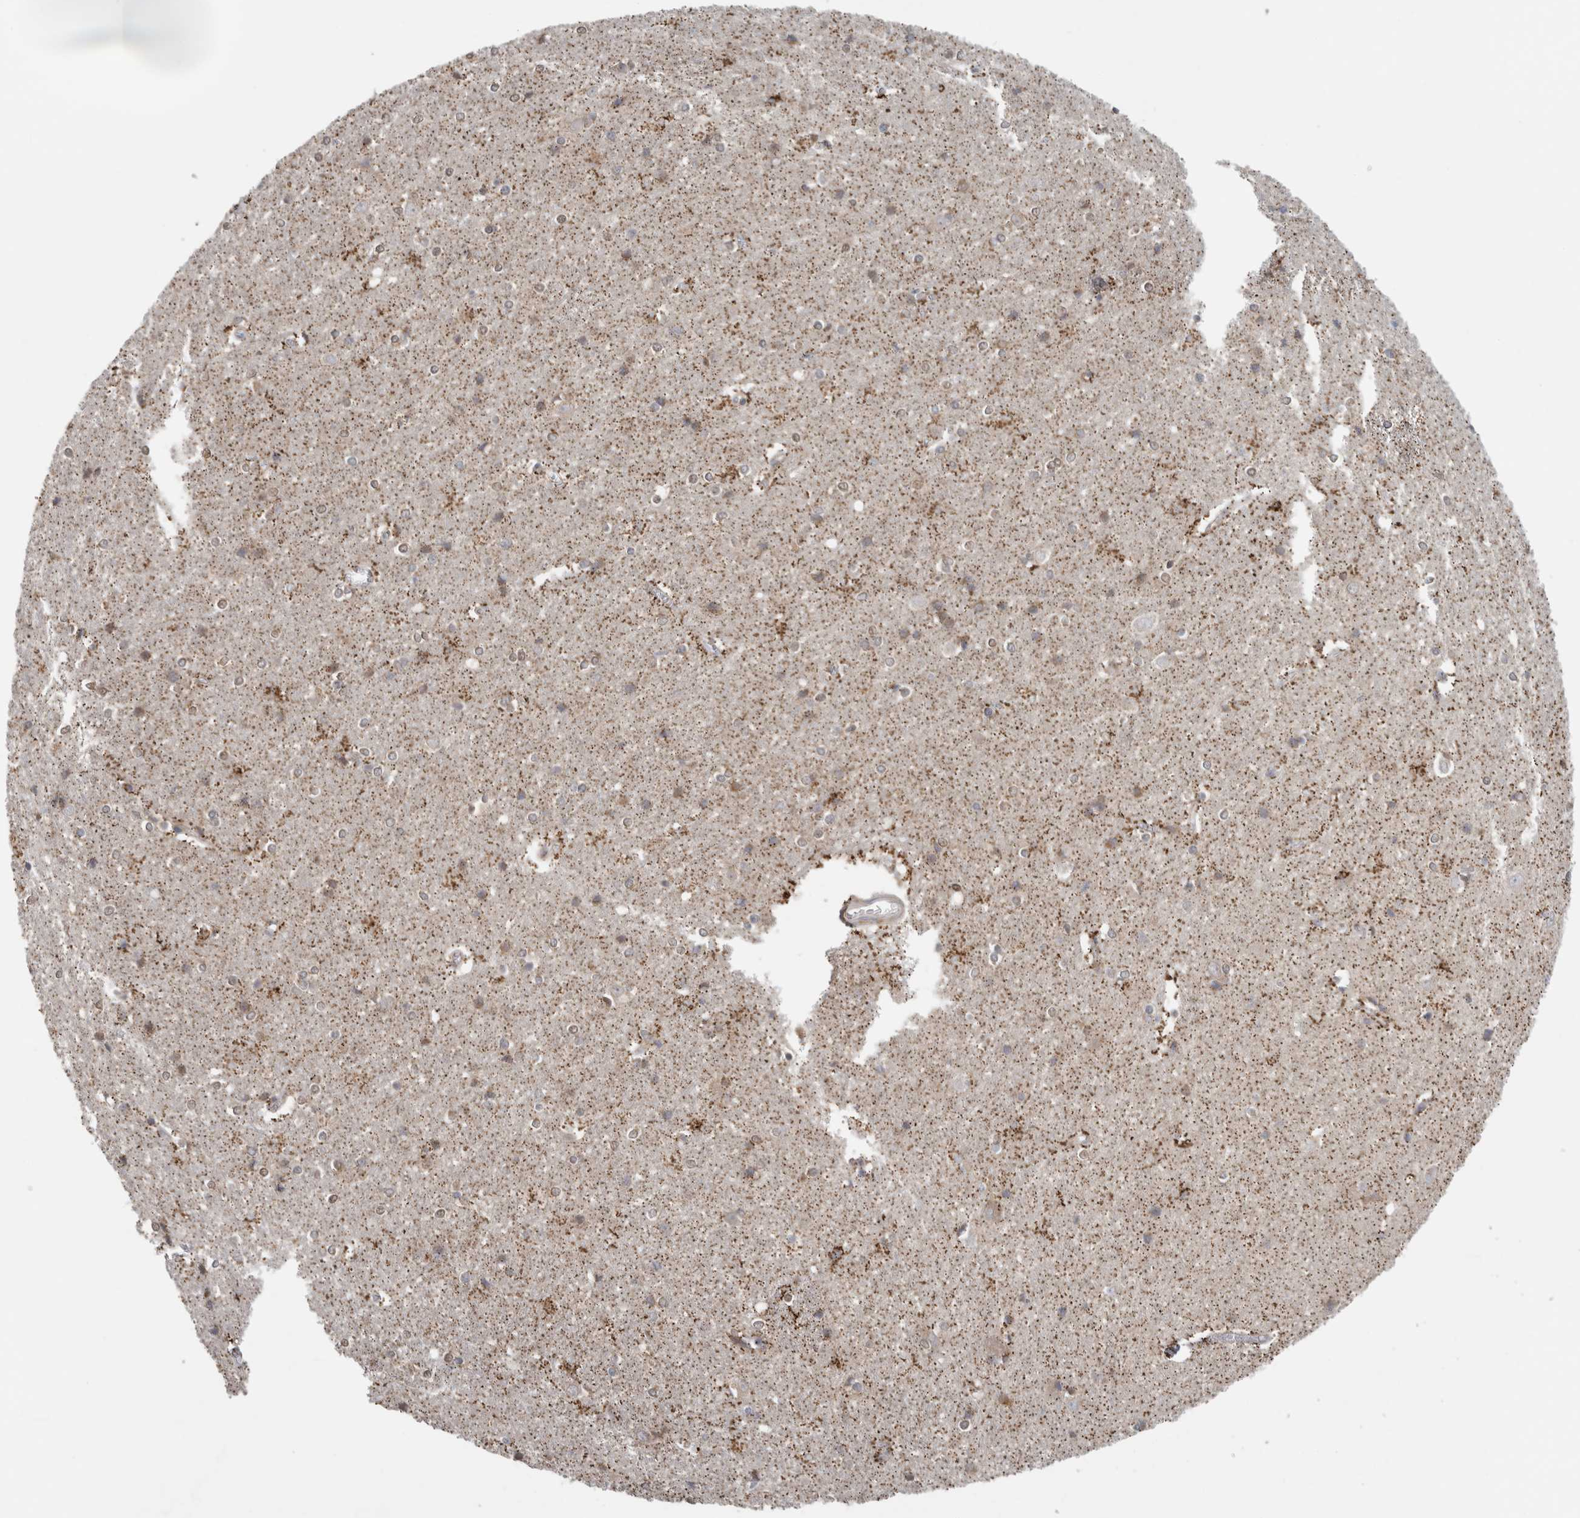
{"staining": {"intensity": "weak", "quantity": "25%-75%", "location": "cytoplasmic/membranous"}, "tissue": "cerebral cortex", "cell_type": "Endothelial cells", "image_type": "normal", "snomed": [{"axis": "morphology", "description": "Normal tissue, NOS"}, {"axis": "topography", "description": "Cerebral cortex"}], "caption": "Immunohistochemical staining of unremarkable human cerebral cortex shows weak cytoplasmic/membranous protein positivity in about 25%-75% of endothelial cells.", "gene": "RAB18", "patient": {"sex": "male", "age": 54}}